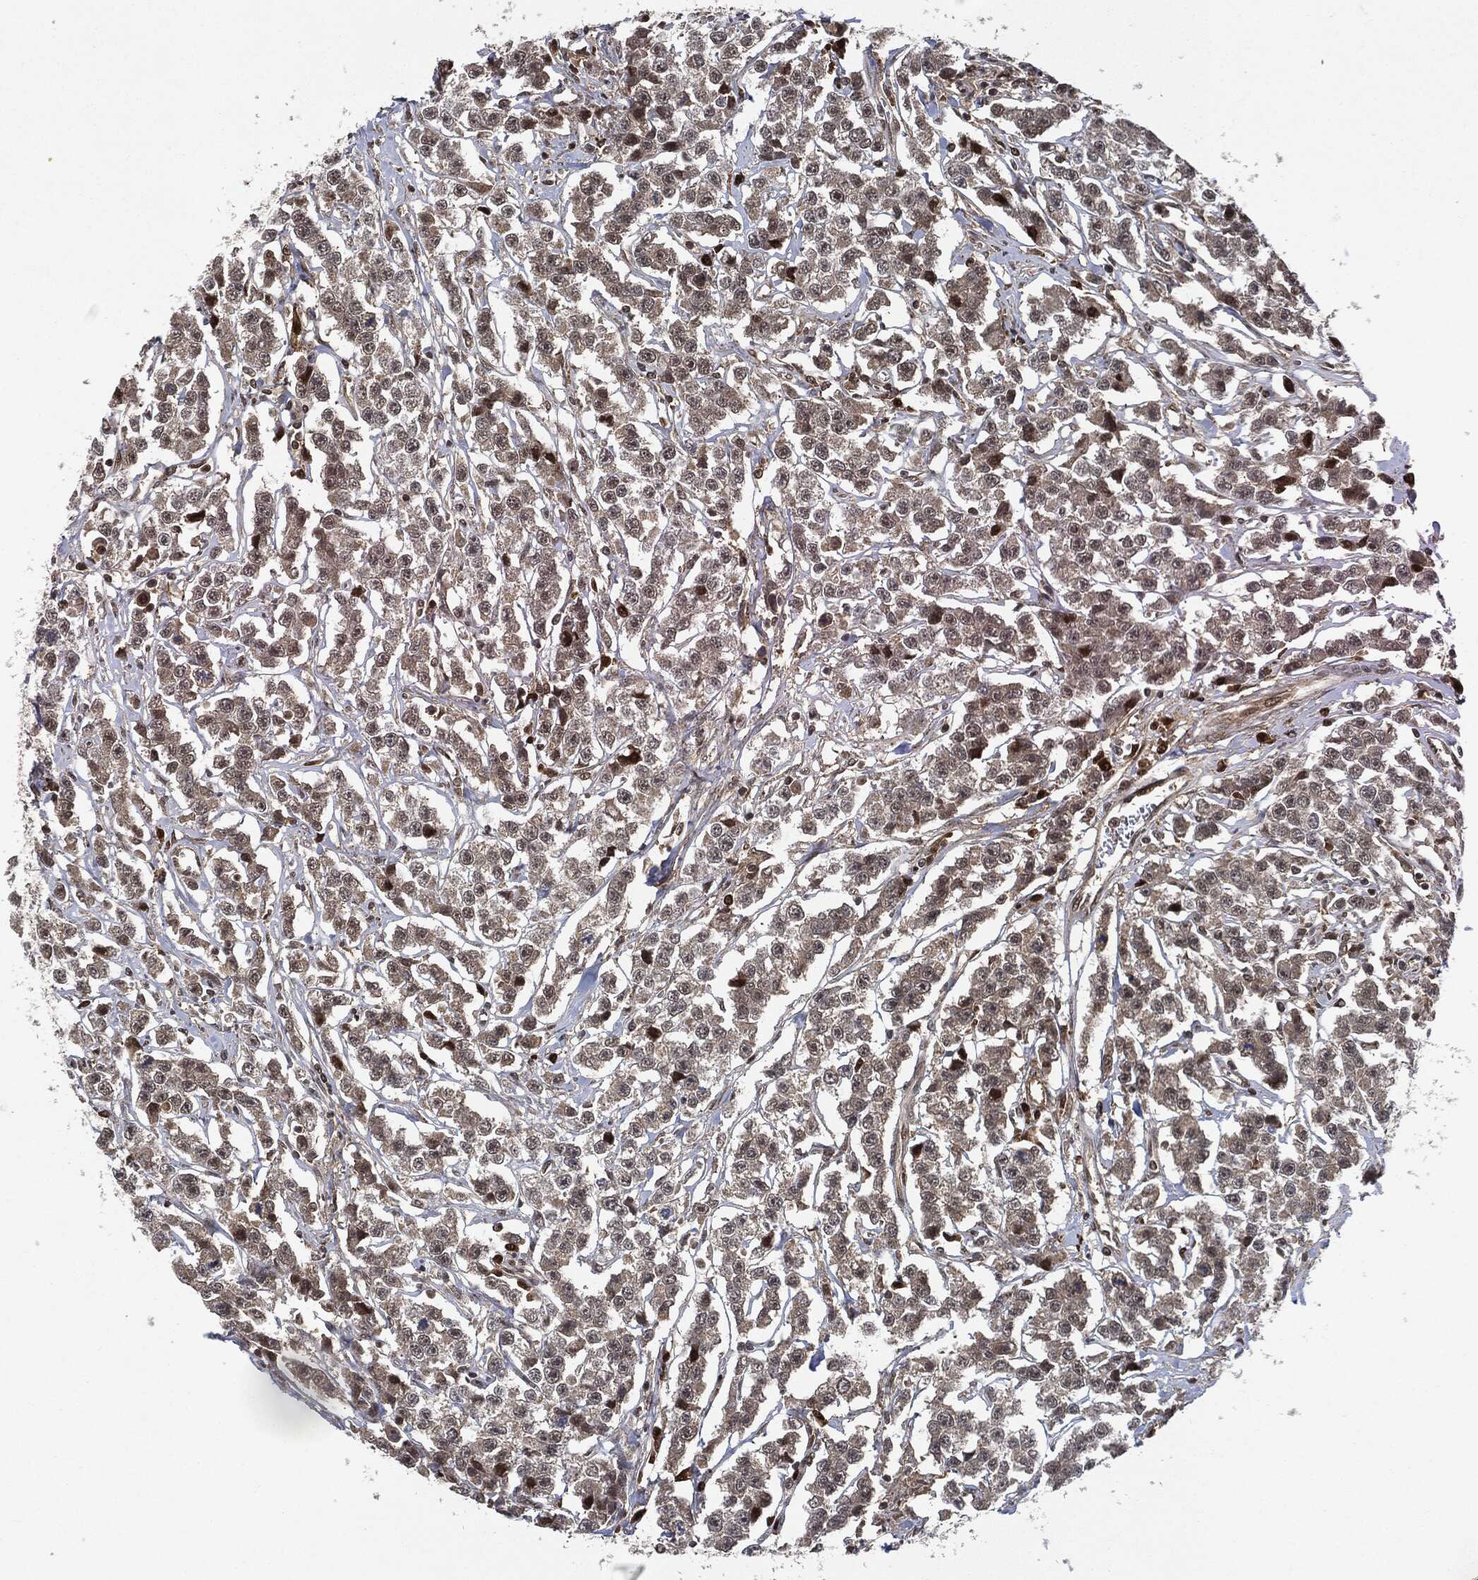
{"staining": {"intensity": "weak", "quantity": "25%-75%", "location": "cytoplasmic/membranous,nuclear"}, "tissue": "testis cancer", "cell_type": "Tumor cells", "image_type": "cancer", "snomed": [{"axis": "morphology", "description": "Seminoma, NOS"}, {"axis": "topography", "description": "Testis"}], "caption": "Human testis cancer (seminoma) stained for a protein (brown) shows weak cytoplasmic/membranous and nuclear positive expression in approximately 25%-75% of tumor cells.", "gene": "CUTA", "patient": {"sex": "male", "age": 59}}